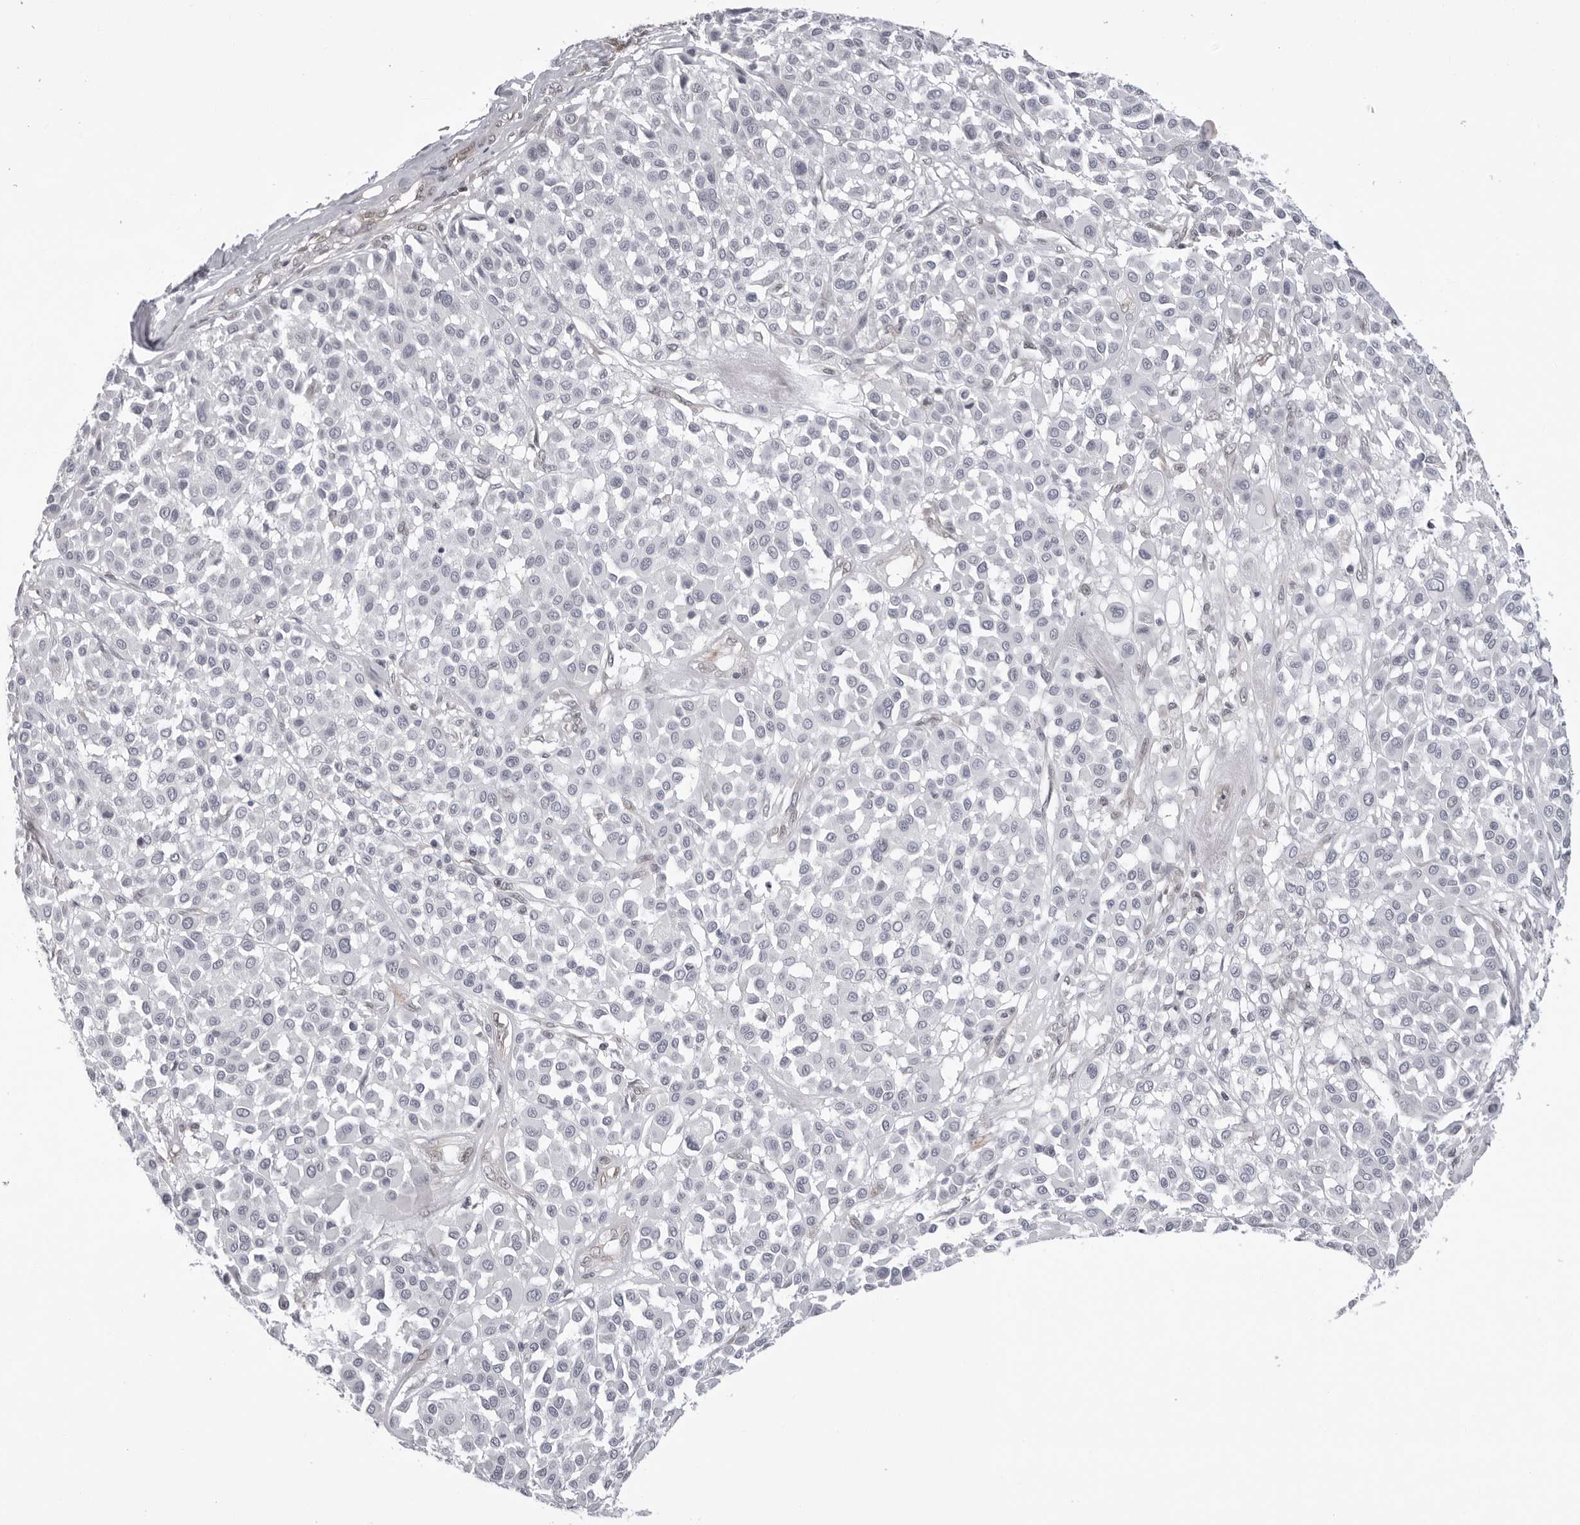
{"staining": {"intensity": "negative", "quantity": "none", "location": "none"}, "tissue": "melanoma", "cell_type": "Tumor cells", "image_type": "cancer", "snomed": [{"axis": "morphology", "description": "Malignant melanoma, Metastatic site"}, {"axis": "topography", "description": "Soft tissue"}], "caption": "A high-resolution image shows IHC staining of malignant melanoma (metastatic site), which displays no significant positivity in tumor cells.", "gene": "CASP7", "patient": {"sex": "male", "age": 41}}